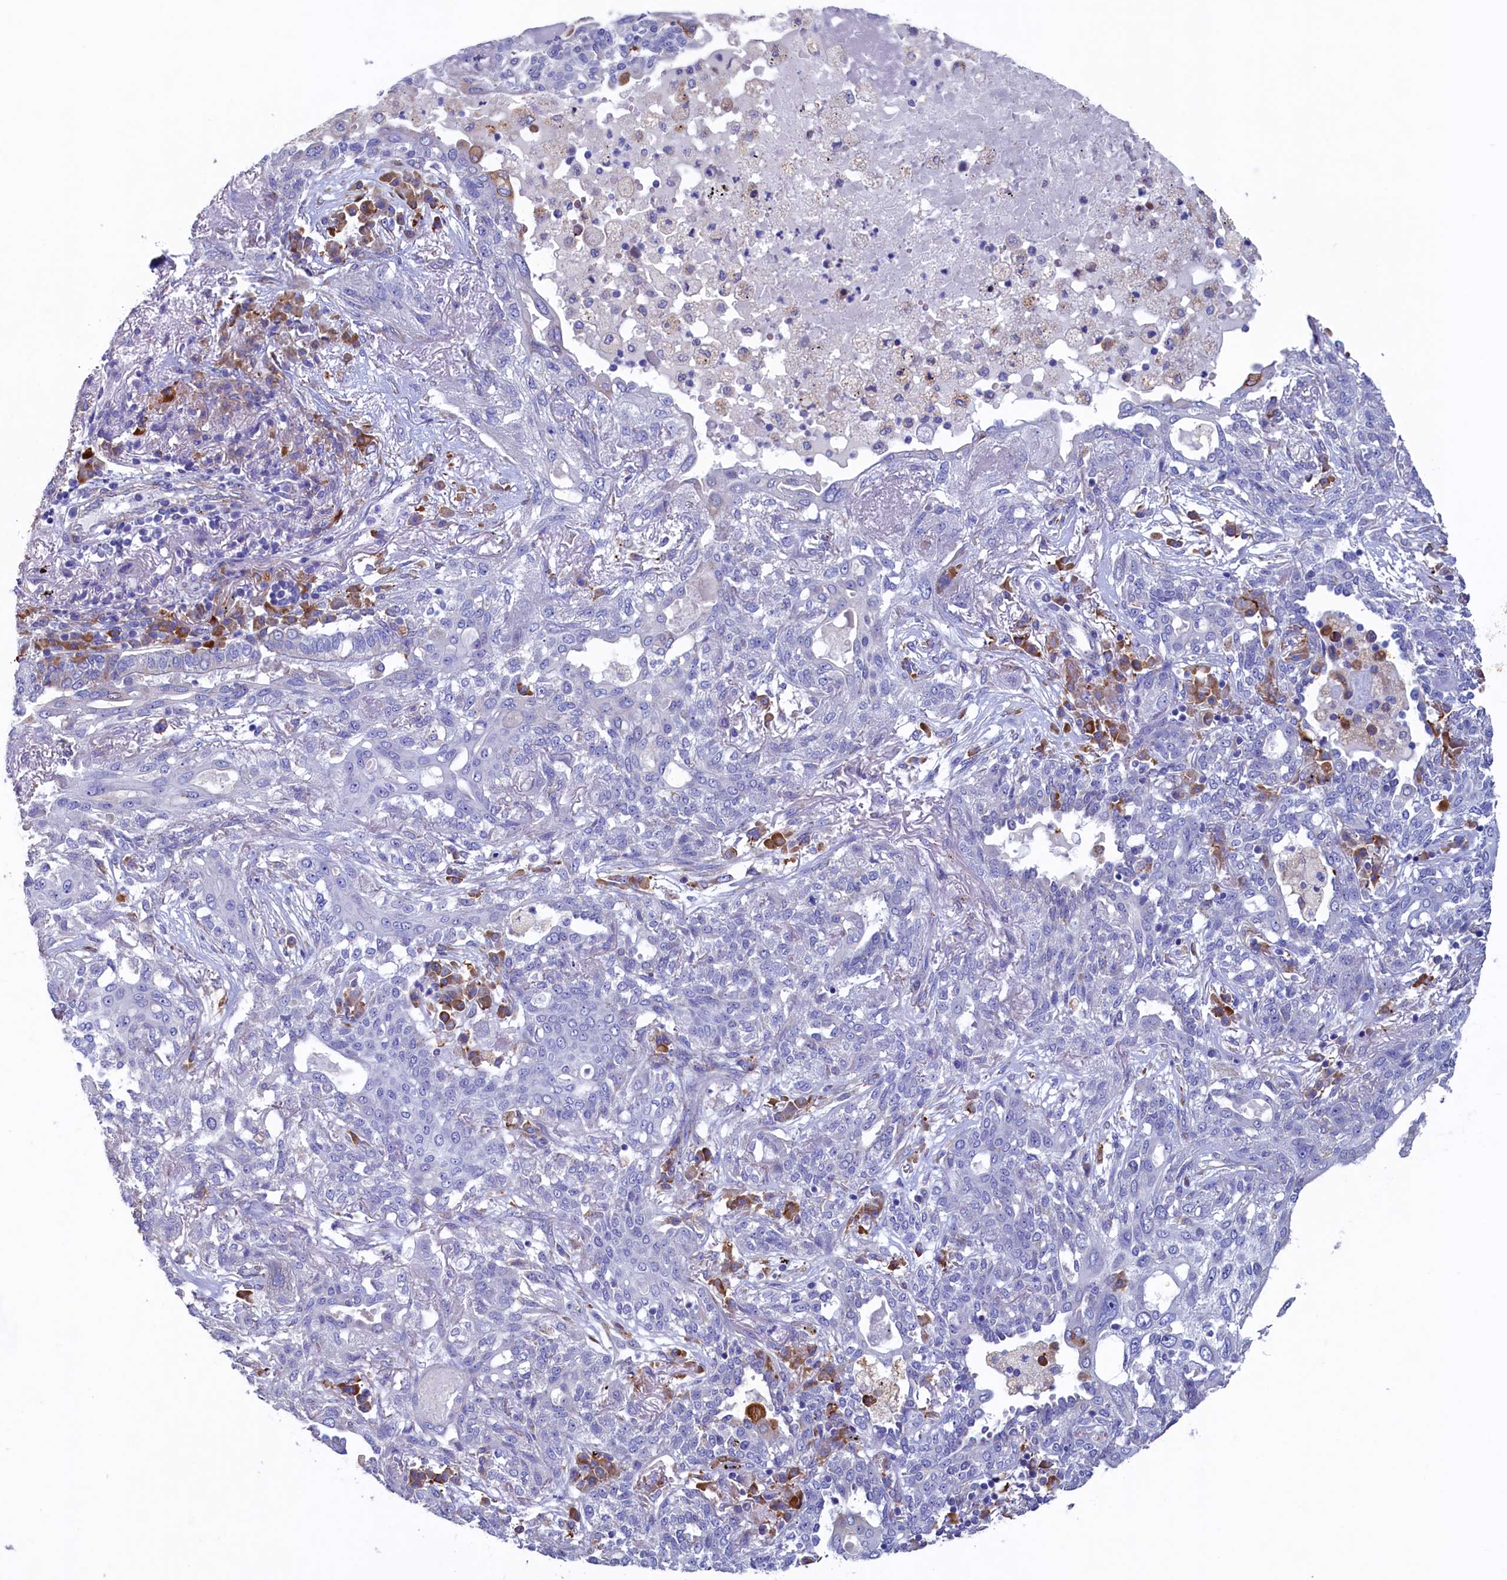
{"staining": {"intensity": "negative", "quantity": "none", "location": "none"}, "tissue": "lung cancer", "cell_type": "Tumor cells", "image_type": "cancer", "snomed": [{"axis": "morphology", "description": "Squamous cell carcinoma, NOS"}, {"axis": "topography", "description": "Lung"}], "caption": "Tumor cells are negative for brown protein staining in lung squamous cell carcinoma.", "gene": "CBLIF", "patient": {"sex": "female", "age": 70}}